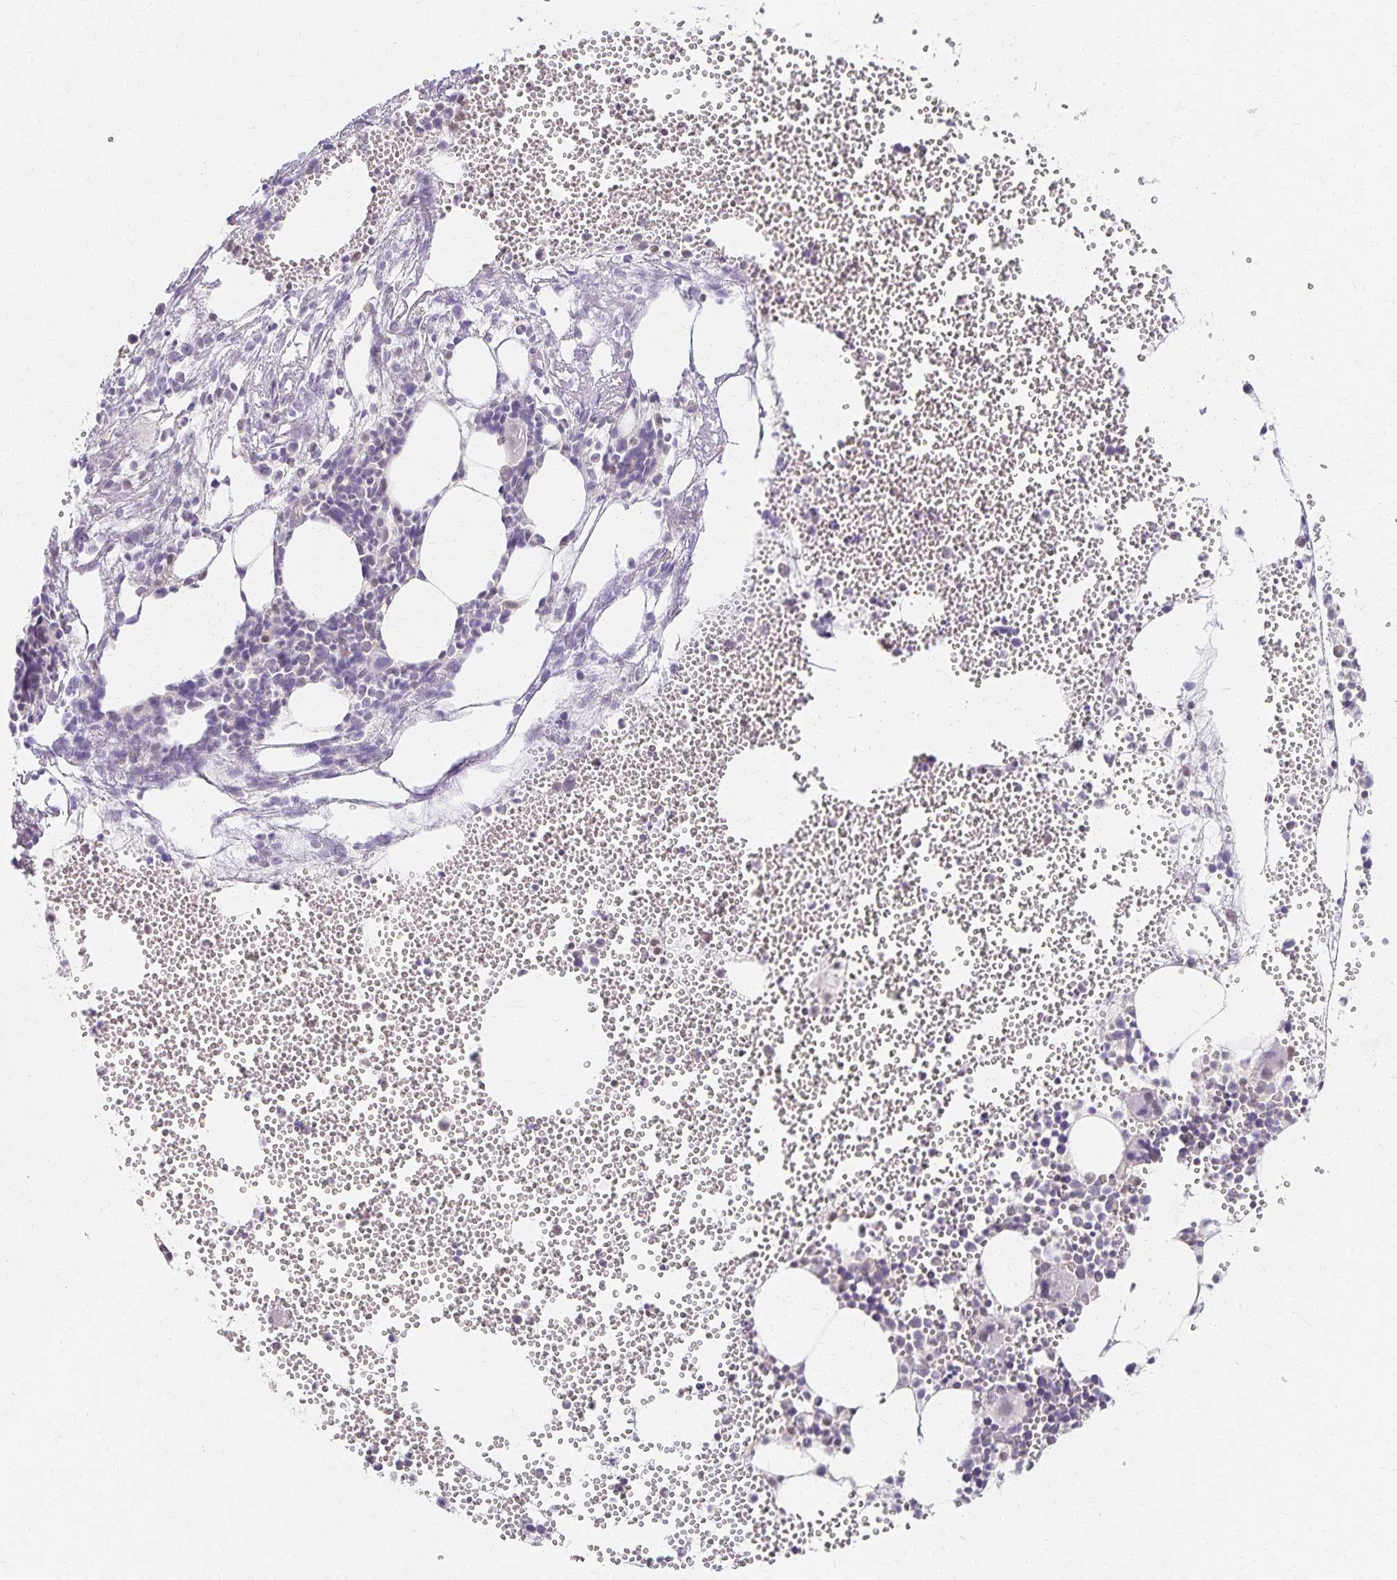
{"staining": {"intensity": "negative", "quantity": "none", "location": "none"}, "tissue": "bone marrow", "cell_type": "Hematopoietic cells", "image_type": "normal", "snomed": [{"axis": "morphology", "description": "Normal tissue, NOS"}, {"axis": "topography", "description": "Bone marrow"}], "caption": "The IHC micrograph has no significant expression in hematopoietic cells of bone marrow. The staining is performed using DAB (3,3'-diaminobenzidine) brown chromogen with nuclei counter-stained in using hematoxylin.", "gene": "AZGP1", "patient": {"sex": "female", "age": 80}}